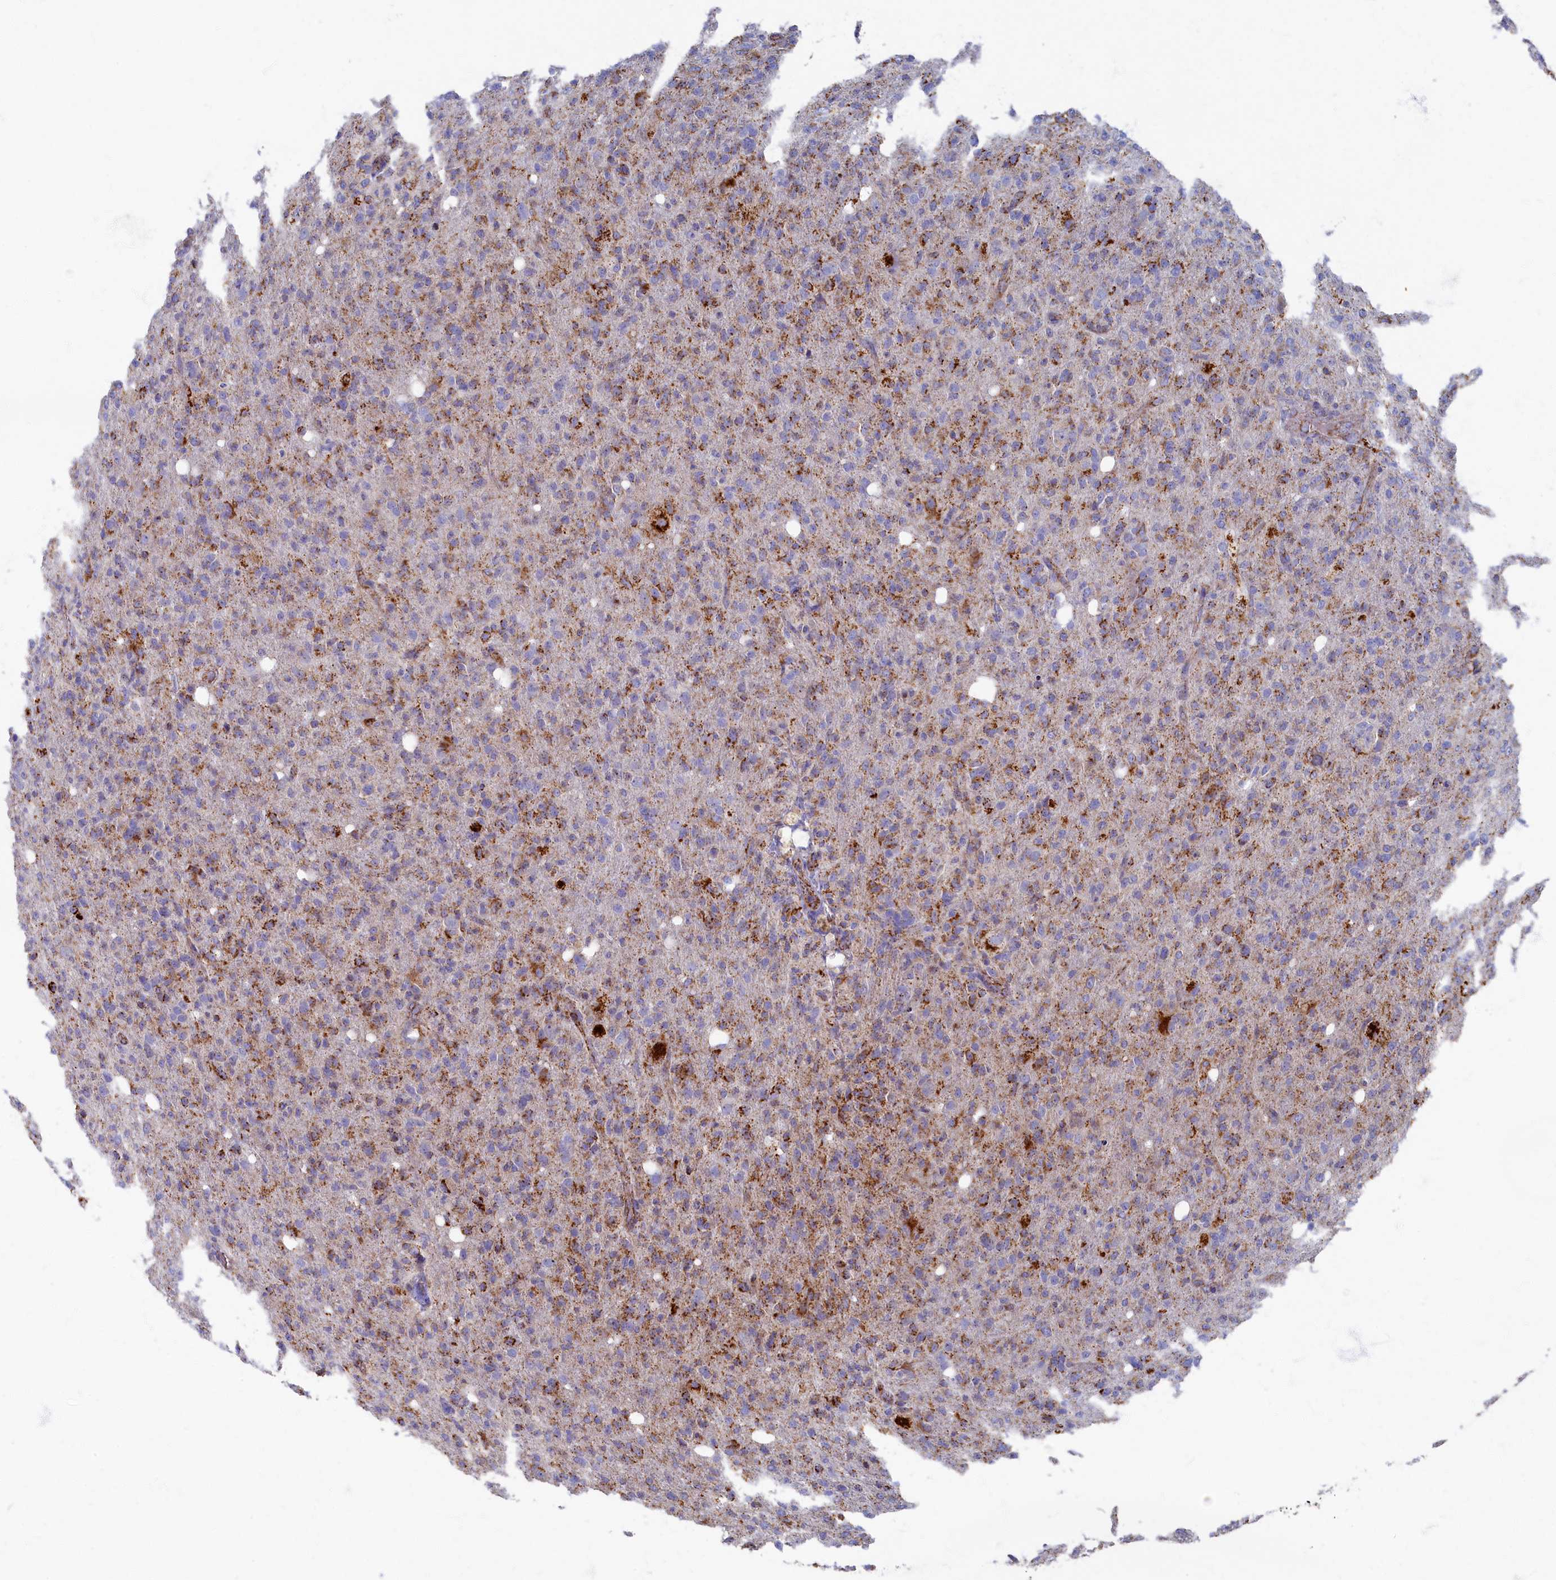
{"staining": {"intensity": "moderate", "quantity": "<25%", "location": "cytoplasmic/membranous"}, "tissue": "glioma", "cell_type": "Tumor cells", "image_type": "cancer", "snomed": [{"axis": "morphology", "description": "Glioma, malignant, High grade"}, {"axis": "topography", "description": "Brain"}], "caption": "About <25% of tumor cells in glioma reveal moderate cytoplasmic/membranous protein expression as visualized by brown immunohistochemical staining.", "gene": "OCIAD2", "patient": {"sex": "female", "age": 57}}